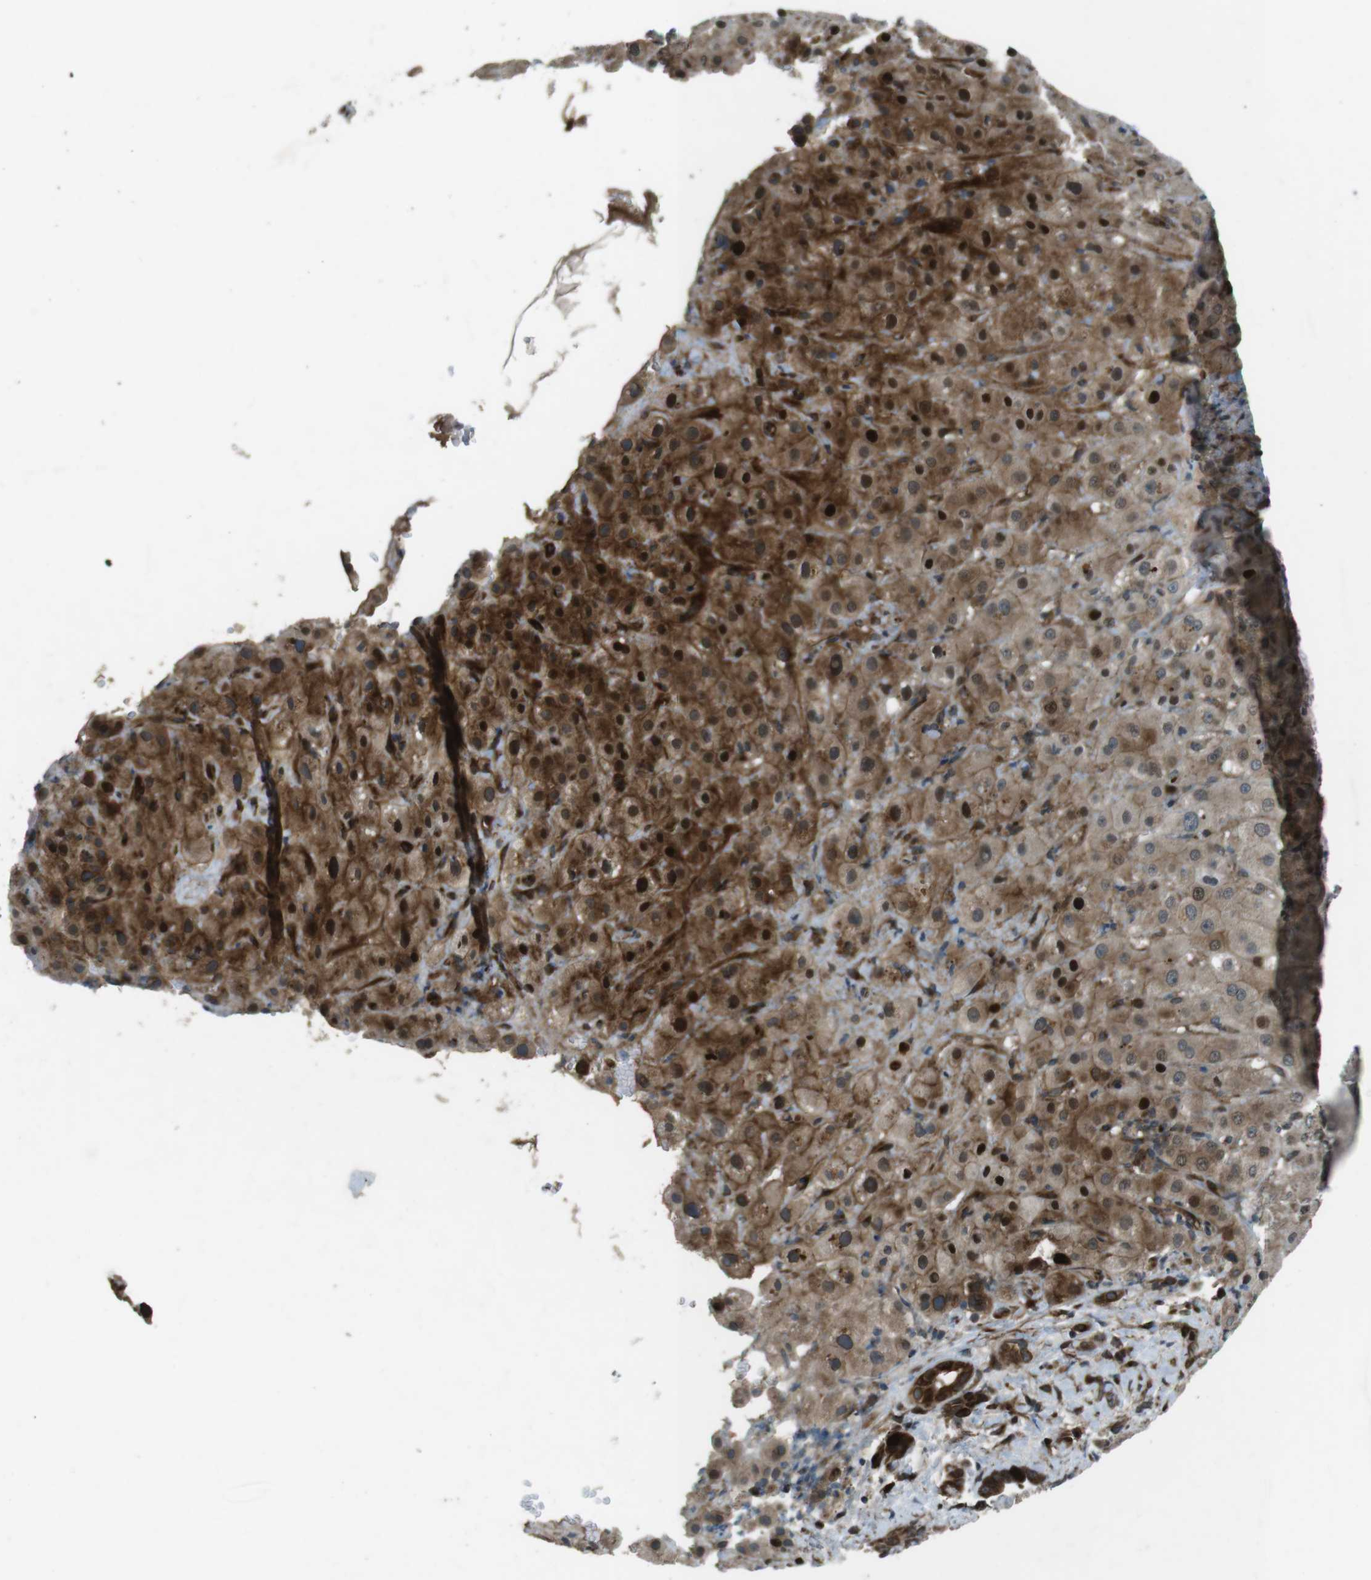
{"staining": {"intensity": "strong", "quantity": "25%-75%", "location": "cytoplasmic/membranous,nuclear"}, "tissue": "liver cancer", "cell_type": "Tumor cells", "image_type": "cancer", "snomed": [{"axis": "morphology", "description": "Cholangiocarcinoma"}, {"axis": "topography", "description": "Liver"}], "caption": "Strong cytoplasmic/membranous and nuclear protein expression is present in approximately 25%-75% of tumor cells in liver cancer (cholangiocarcinoma).", "gene": "ZNF330", "patient": {"sex": "female", "age": 65}}